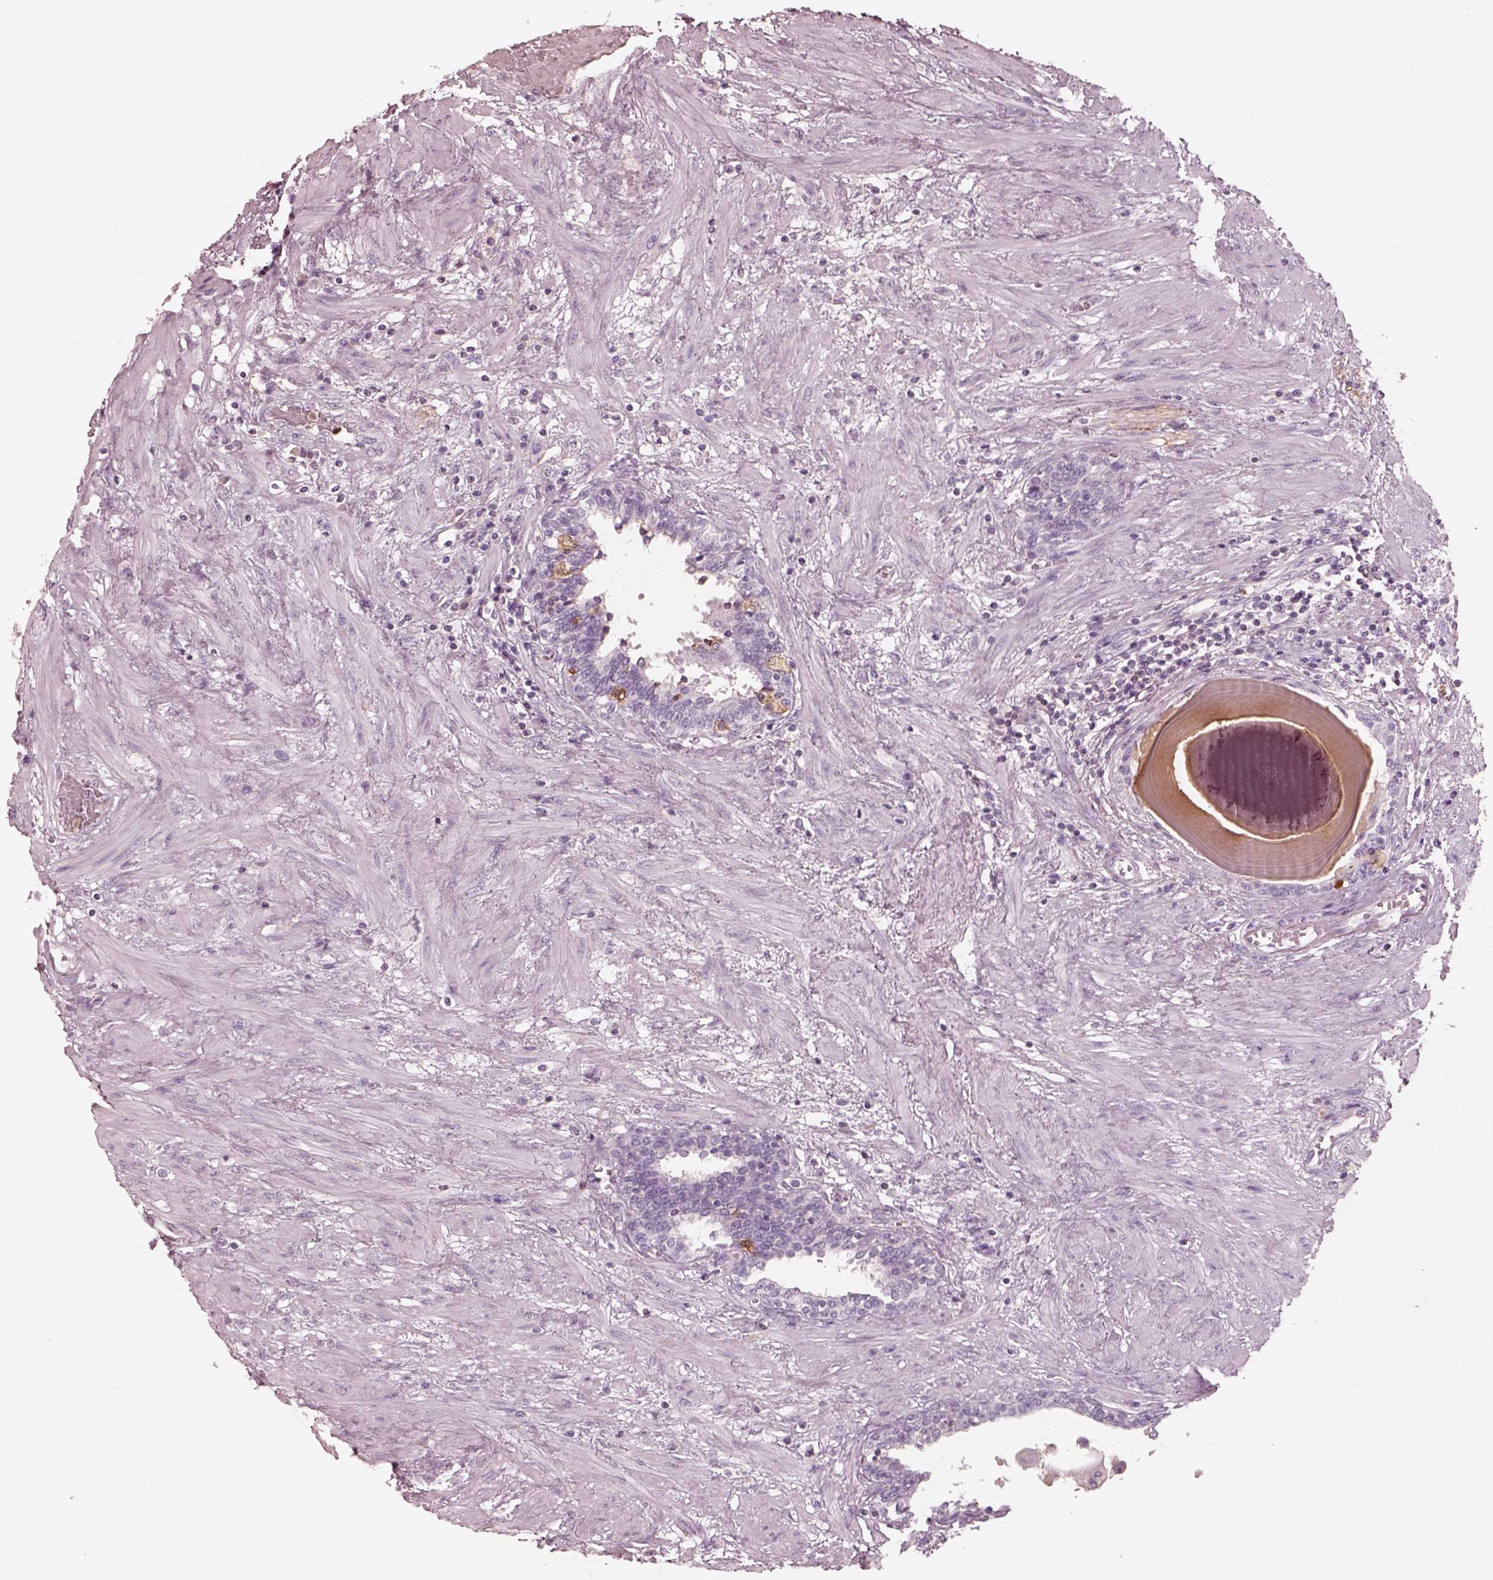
{"staining": {"intensity": "negative", "quantity": "none", "location": "none"}, "tissue": "prostate", "cell_type": "Glandular cells", "image_type": "normal", "snomed": [{"axis": "morphology", "description": "Normal tissue, NOS"}, {"axis": "topography", "description": "Prostate"}], "caption": "Glandular cells are negative for brown protein staining in normal prostate. (Stains: DAB immunohistochemistry with hematoxylin counter stain, Microscopy: brightfield microscopy at high magnification).", "gene": "GPRIN1", "patient": {"sex": "male", "age": 55}}